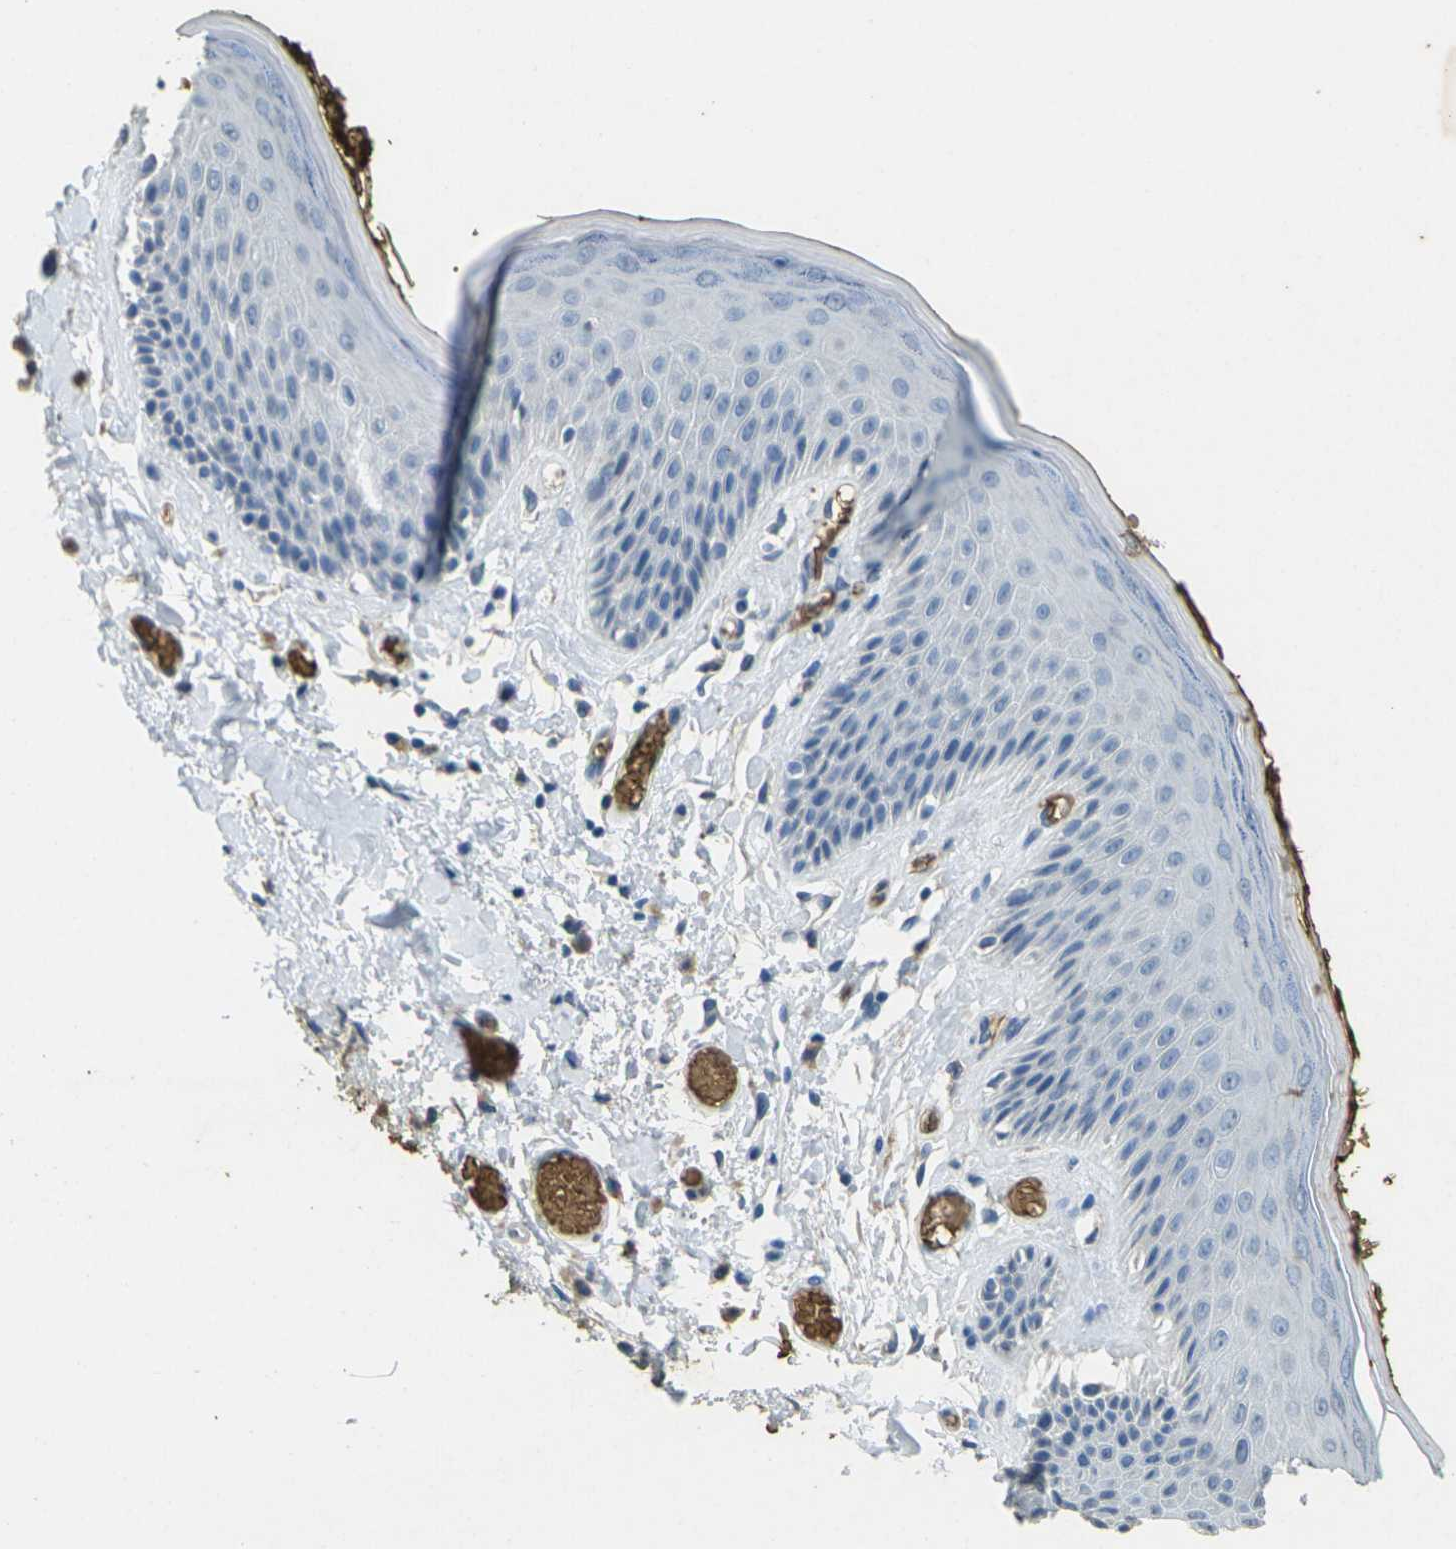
{"staining": {"intensity": "weak", "quantity": "<25%", "location": "cytoplasmic/membranous"}, "tissue": "skin", "cell_type": "Epidermal cells", "image_type": "normal", "snomed": [{"axis": "morphology", "description": "Normal tissue, NOS"}, {"axis": "topography", "description": "Vulva"}], "caption": "High magnification brightfield microscopy of benign skin stained with DAB (brown) and counterstained with hematoxylin (blue): epidermal cells show no significant expression.", "gene": "HBB", "patient": {"sex": "female", "age": 73}}